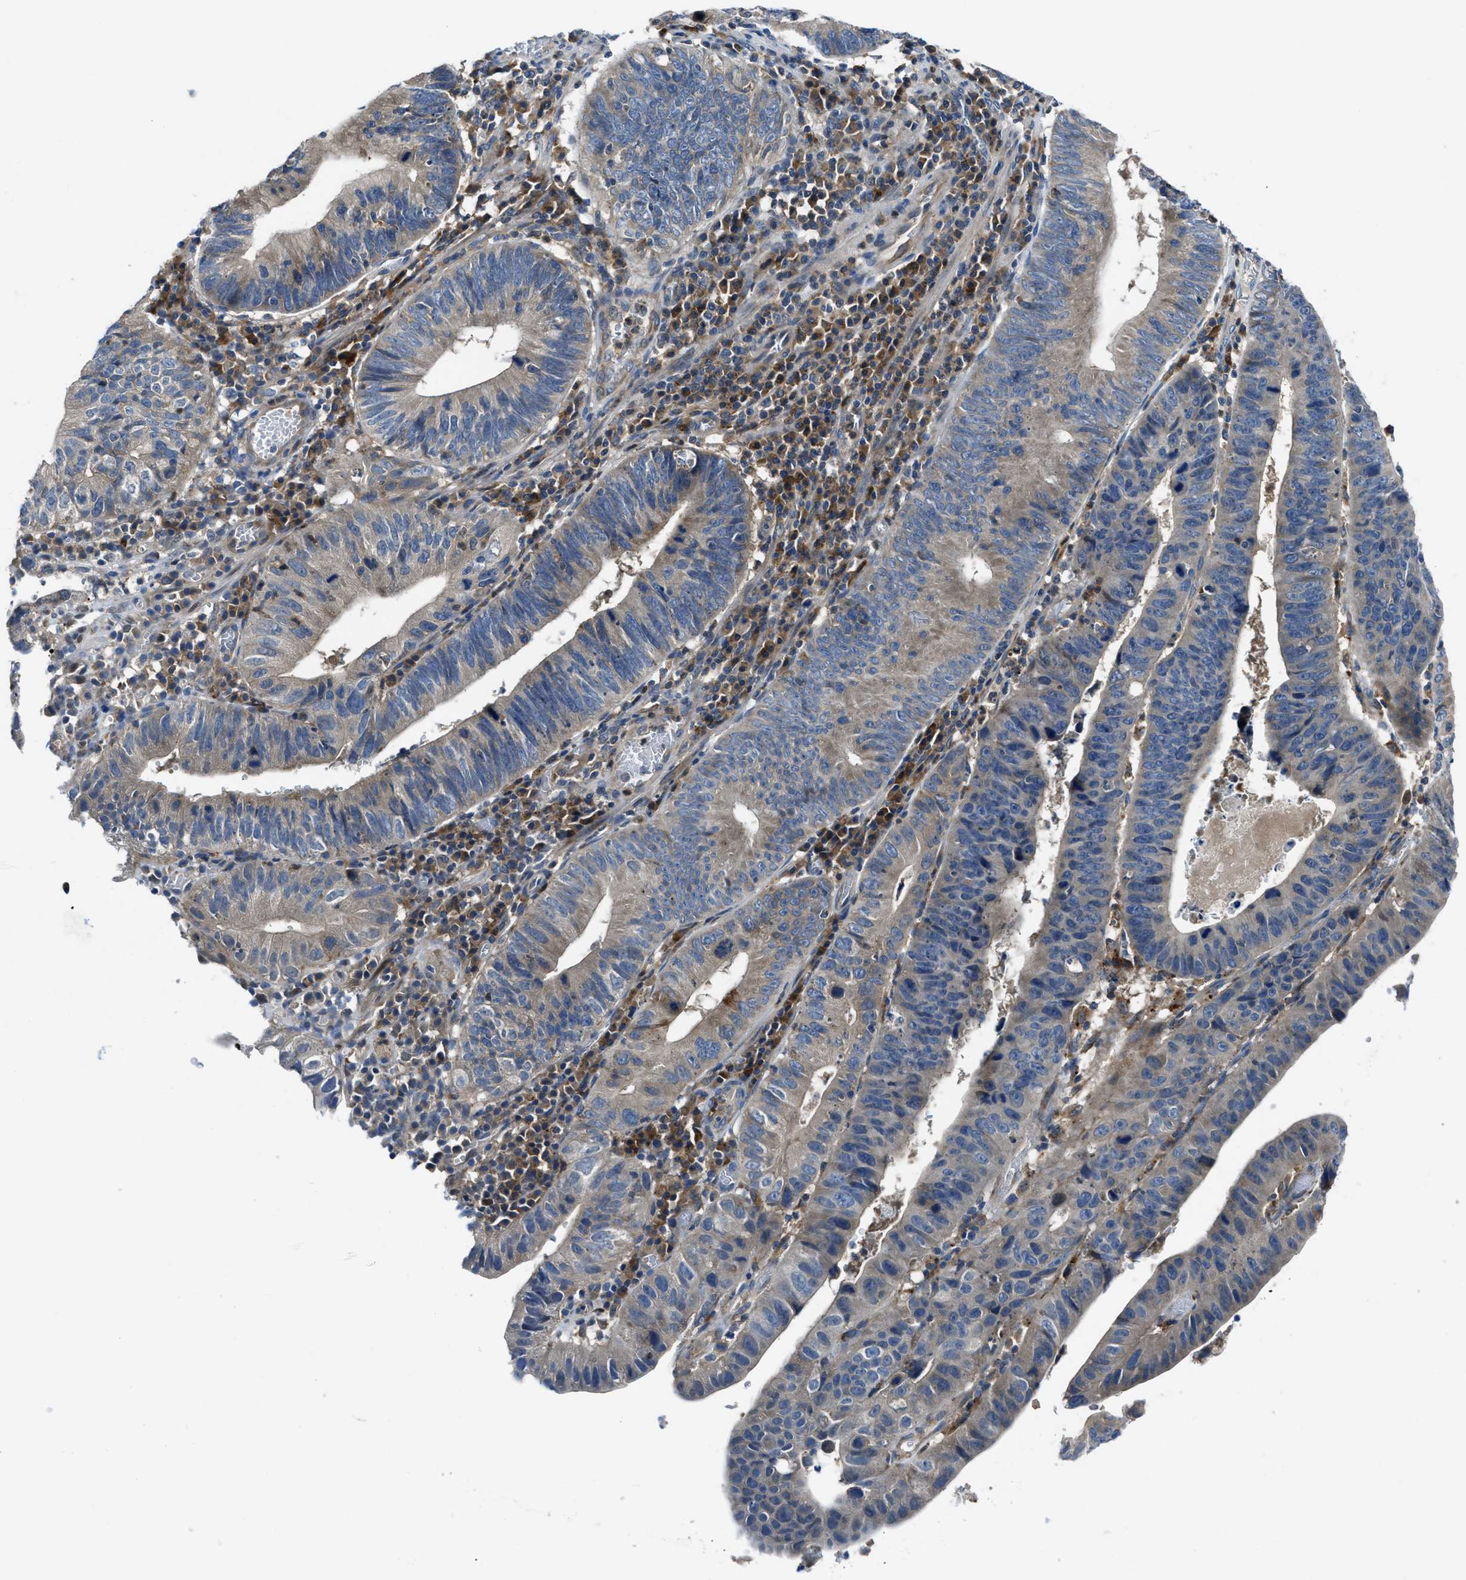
{"staining": {"intensity": "weak", "quantity": "<25%", "location": "cytoplasmic/membranous"}, "tissue": "stomach cancer", "cell_type": "Tumor cells", "image_type": "cancer", "snomed": [{"axis": "morphology", "description": "Adenocarcinoma, NOS"}, {"axis": "topography", "description": "Stomach"}], "caption": "The IHC image has no significant staining in tumor cells of adenocarcinoma (stomach) tissue.", "gene": "MAP3K20", "patient": {"sex": "male", "age": 59}}